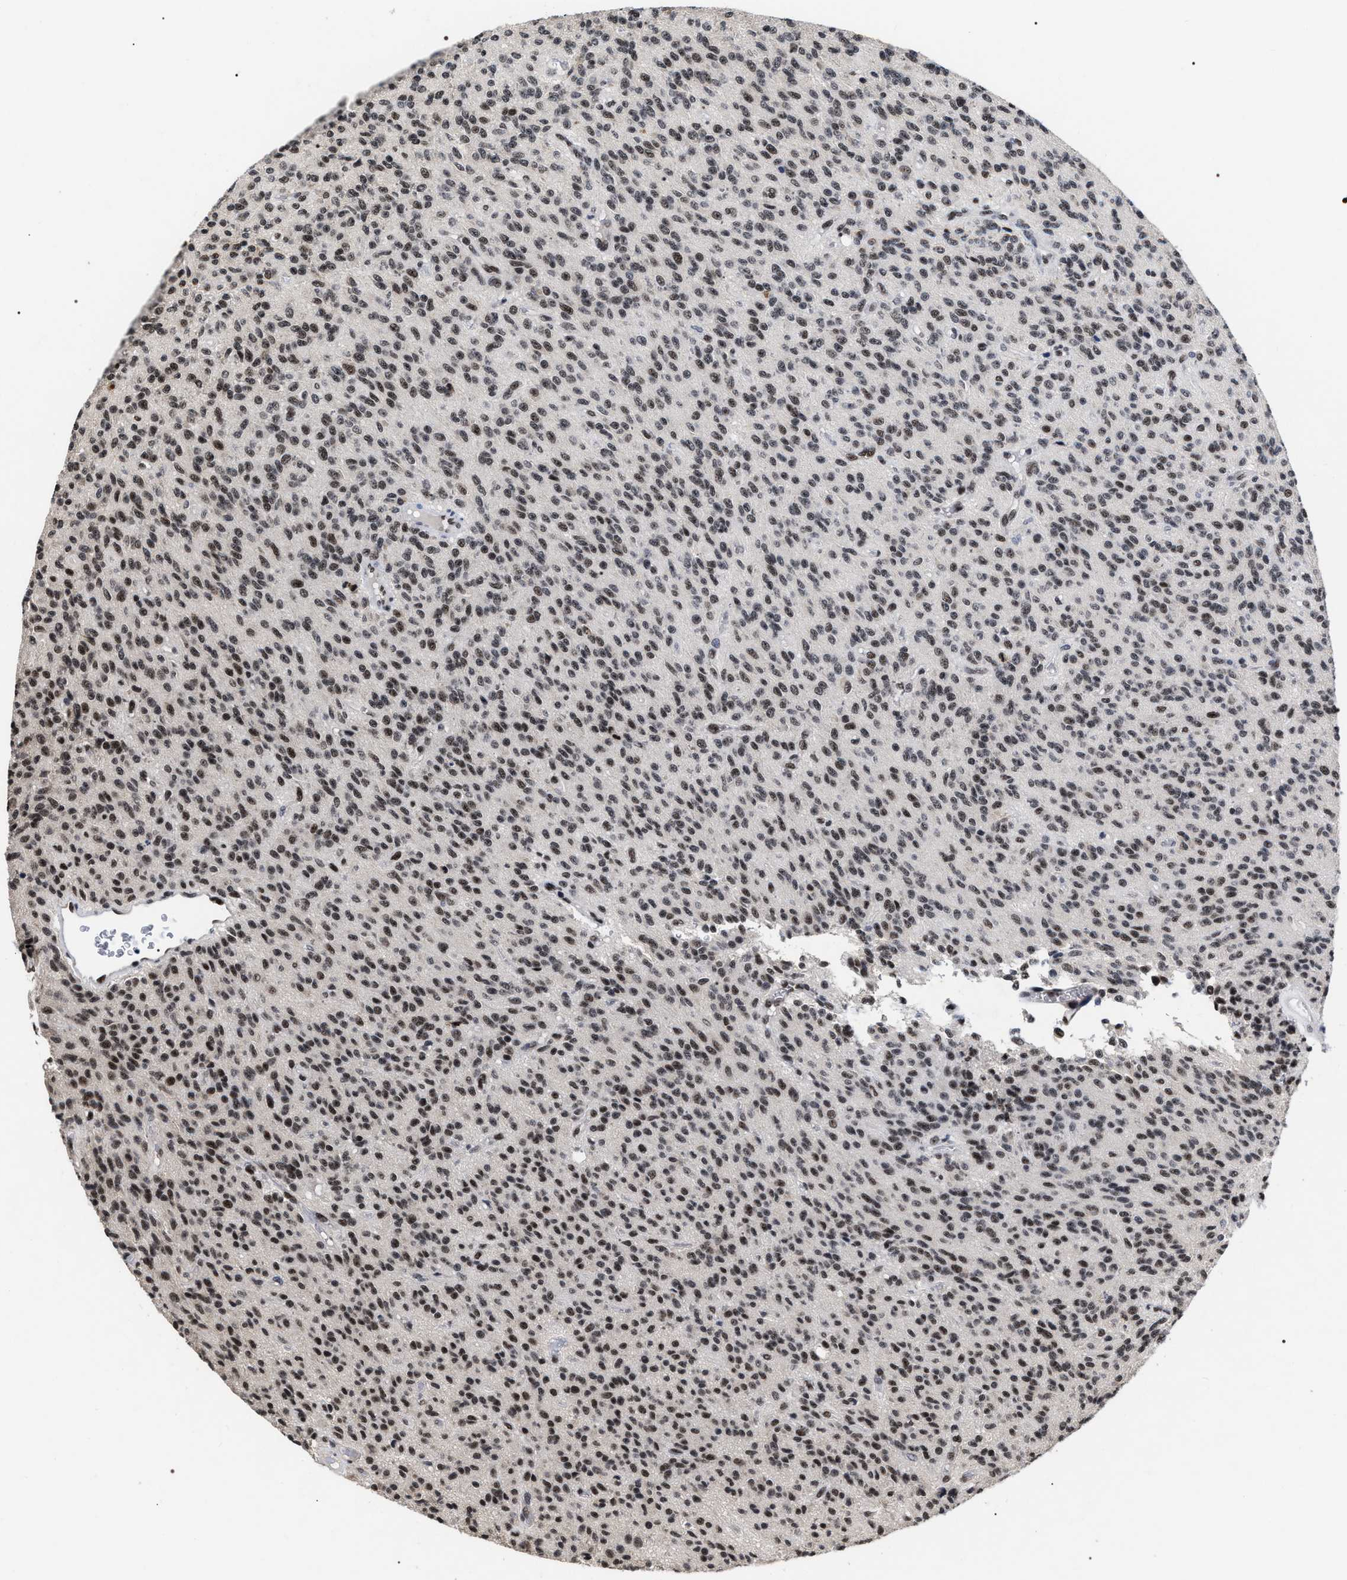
{"staining": {"intensity": "weak", "quantity": "25%-75%", "location": "nuclear"}, "tissue": "glioma", "cell_type": "Tumor cells", "image_type": "cancer", "snomed": [{"axis": "morphology", "description": "Glioma, malignant, High grade"}, {"axis": "topography", "description": "Brain"}], "caption": "Glioma stained with a protein marker shows weak staining in tumor cells.", "gene": "RRP1B", "patient": {"sex": "male", "age": 34}}